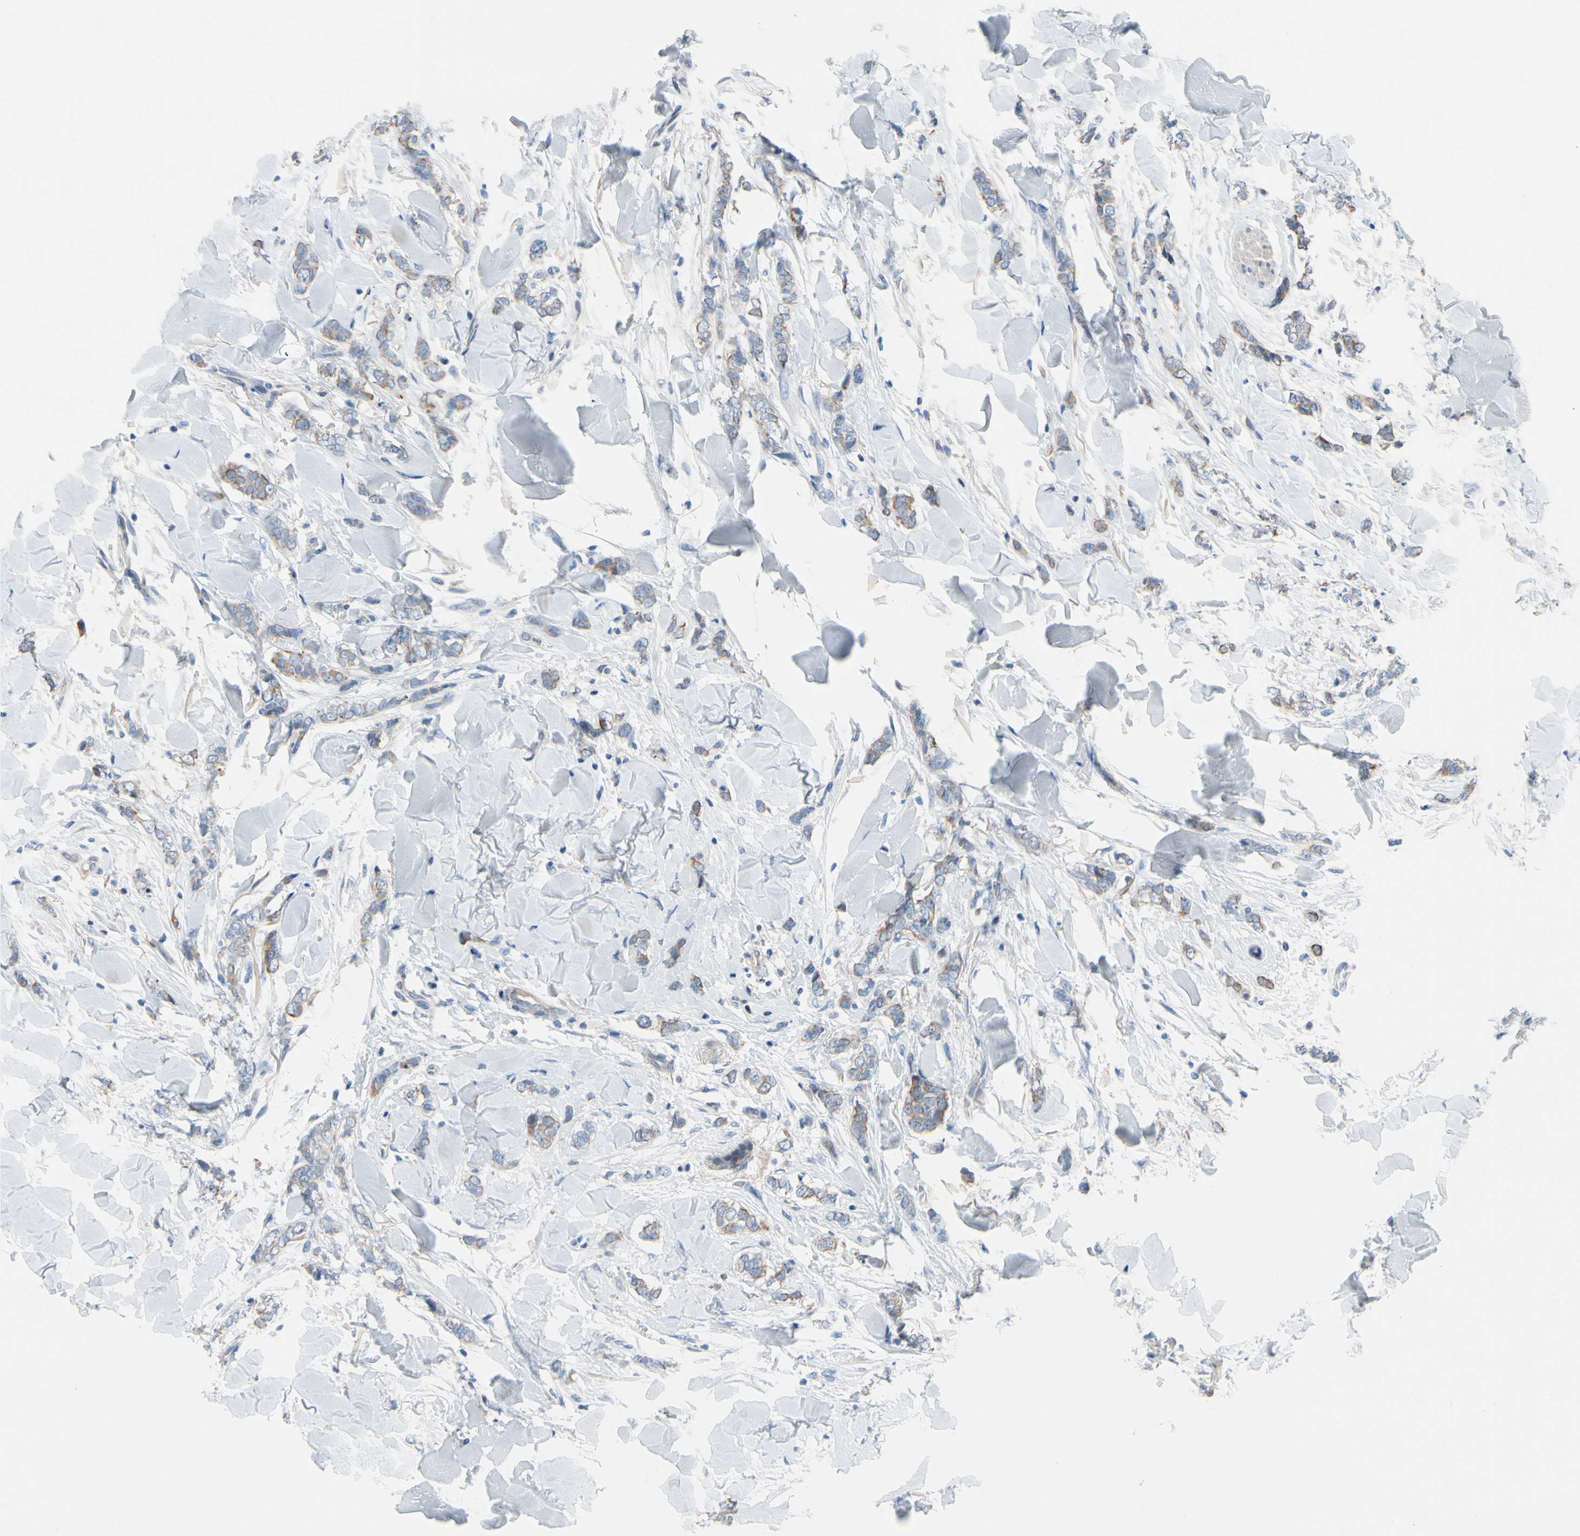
{"staining": {"intensity": "weak", "quantity": "25%-75%", "location": "cytoplasmic/membranous"}, "tissue": "breast cancer", "cell_type": "Tumor cells", "image_type": "cancer", "snomed": [{"axis": "morphology", "description": "Lobular carcinoma"}, {"axis": "topography", "description": "Skin"}, {"axis": "topography", "description": "Breast"}], "caption": "Weak cytoplasmic/membranous protein positivity is identified in approximately 25%-75% of tumor cells in breast cancer. (Brightfield microscopy of DAB IHC at high magnification).", "gene": "ZNF132", "patient": {"sex": "female", "age": 46}}